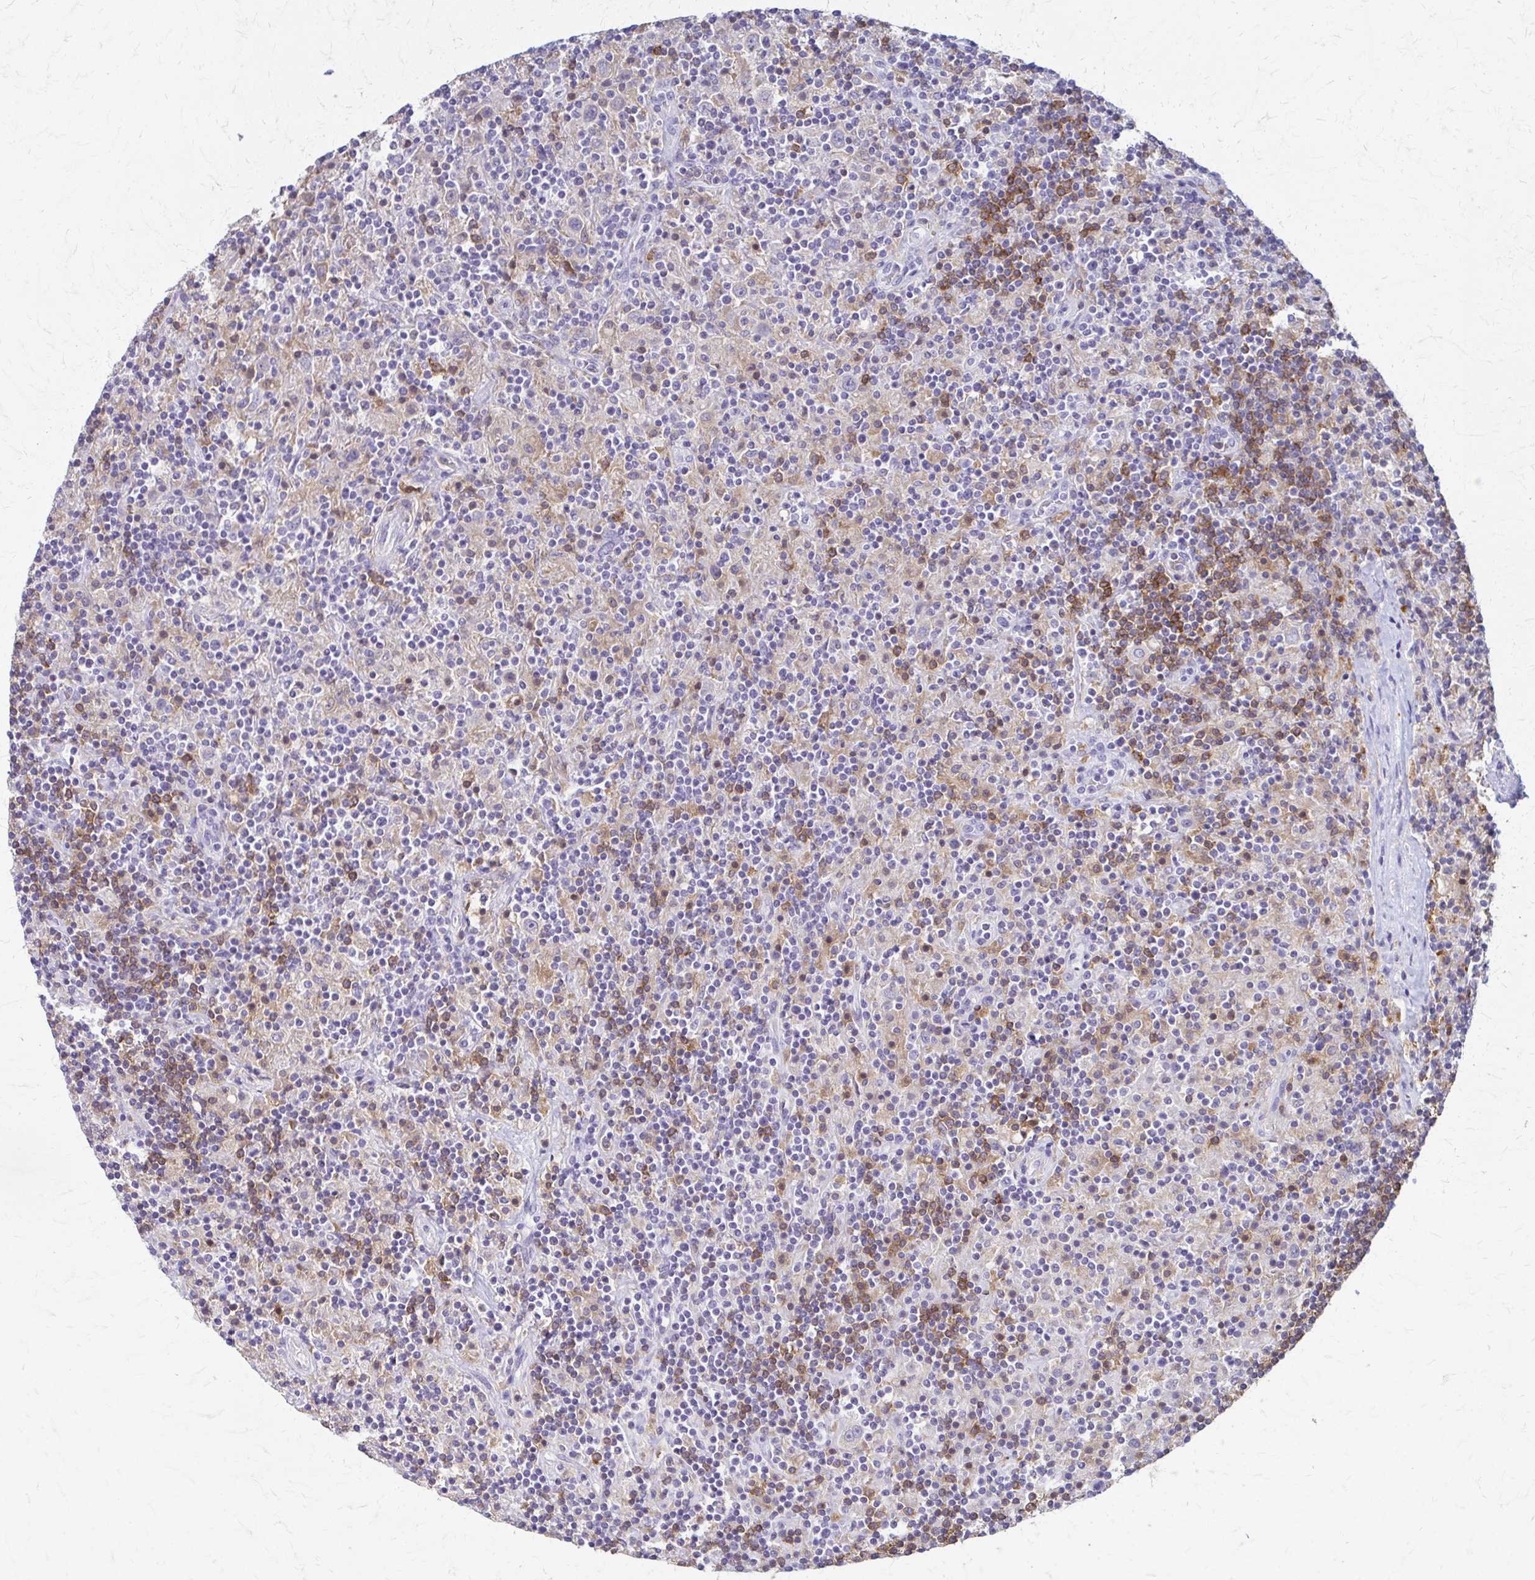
{"staining": {"intensity": "negative", "quantity": "none", "location": "none"}, "tissue": "lymphoma", "cell_type": "Tumor cells", "image_type": "cancer", "snomed": [{"axis": "morphology", "description": "Hodgkin's disease, NOS"}, {"axis": "topography", "description": "Lymph node"}], "caption": "DAB (3,3'-diaminobenzidine) immunohistochemical staining of lymphoma displays no significant staining in tumor cells.", "gene": "PIK3AP1", "patient": {"sex": "male", "age": 70}}